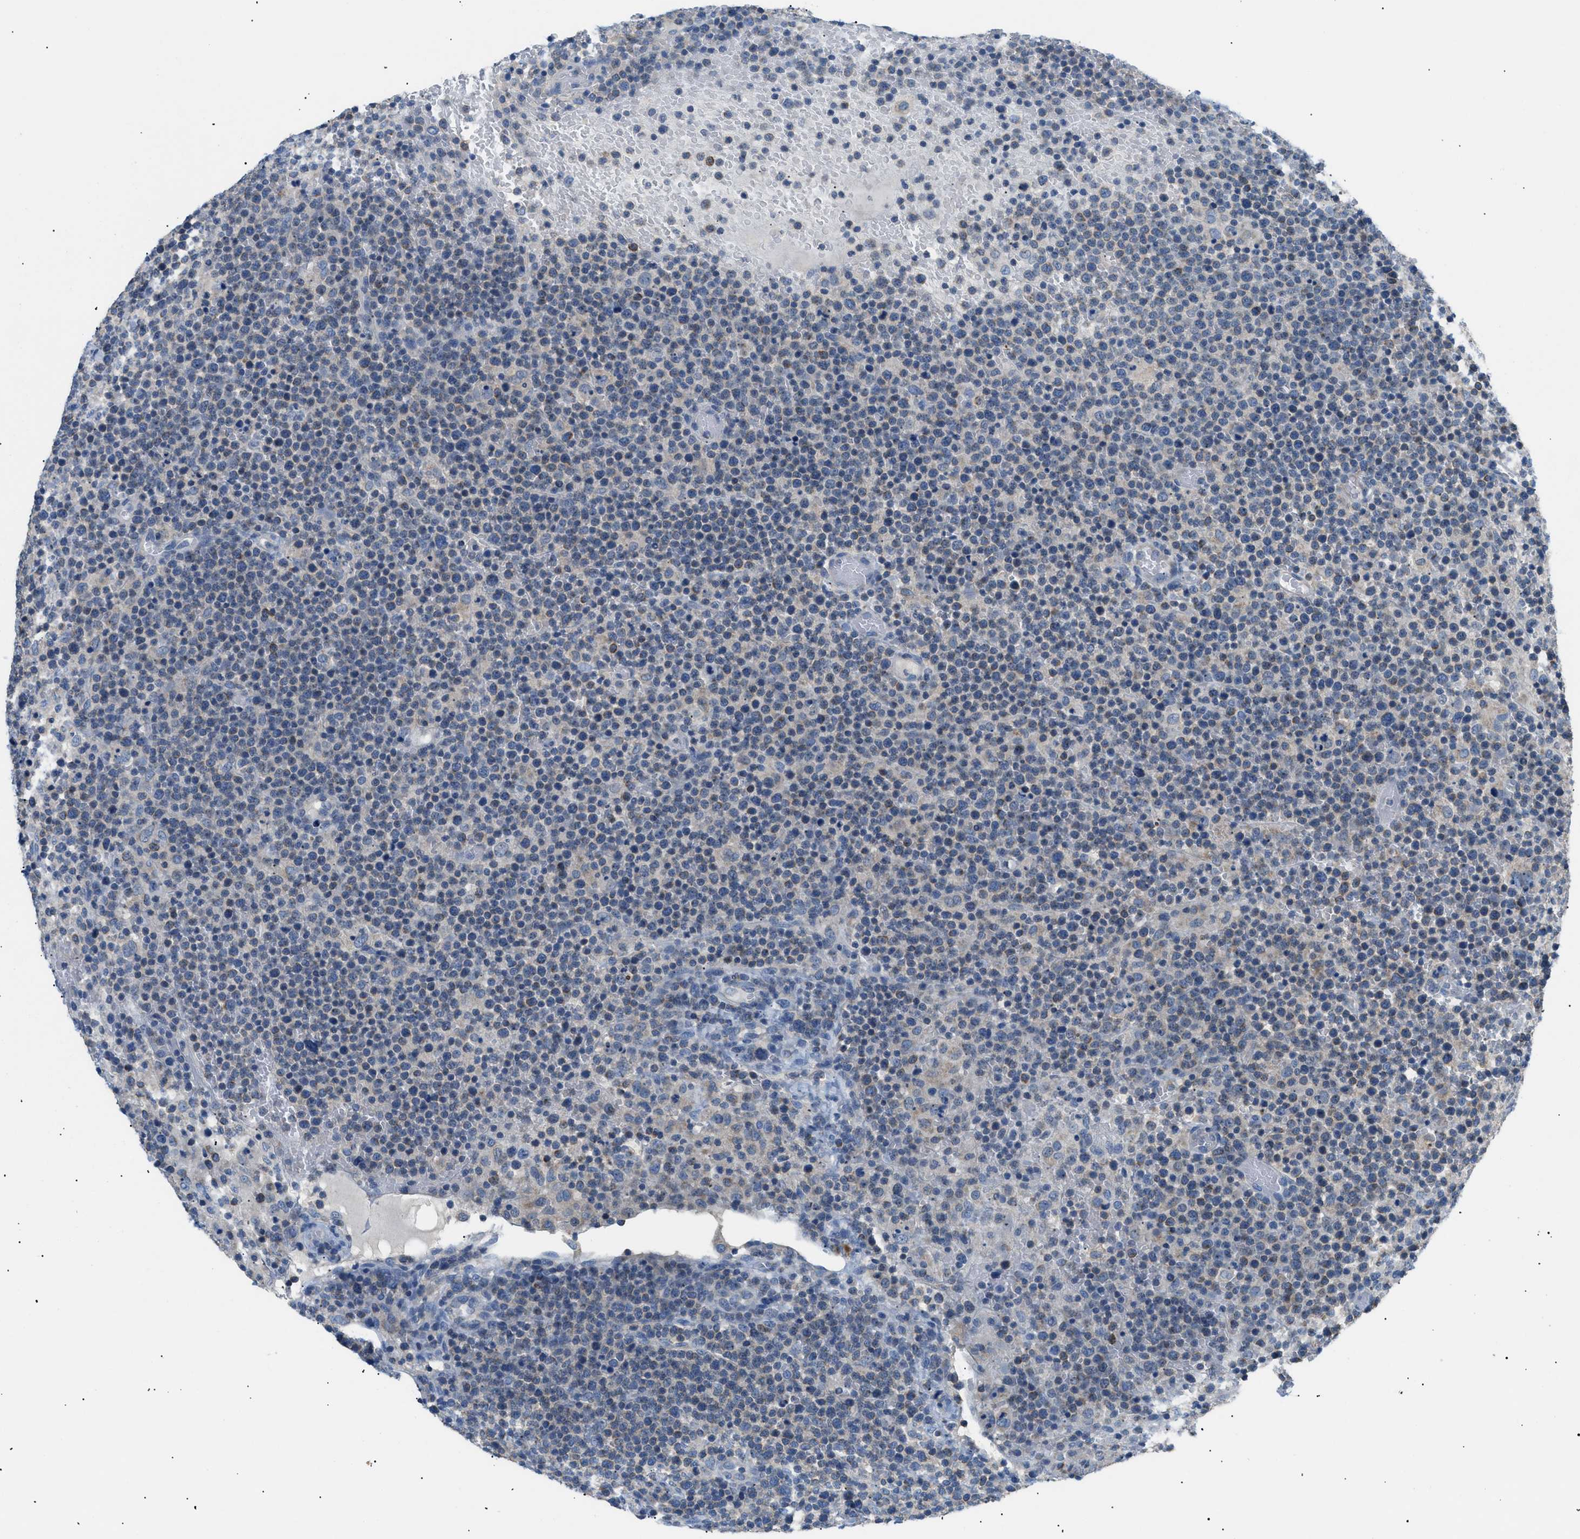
{"staining": {"intensity": "negative", "quantity": "none", "location": "none"}, "tissue": "lymphoma", "cell_type": "Tumor cells", "image_type": "cancer", "snomed": [{"axis": "morphology", "description": "Malignant lymphoma, non-Hodgkin's type, High grade"}, {"axis": "topography", "description": "Lymph node"}], "caption": "High-grade malignant lymphoma, non-Hodgkin's type was stained to show a protein in brown. There is no significant staining in tumor cells.", "gene": "ILDR1", "patient": {"sex": "male", "age": 61}}